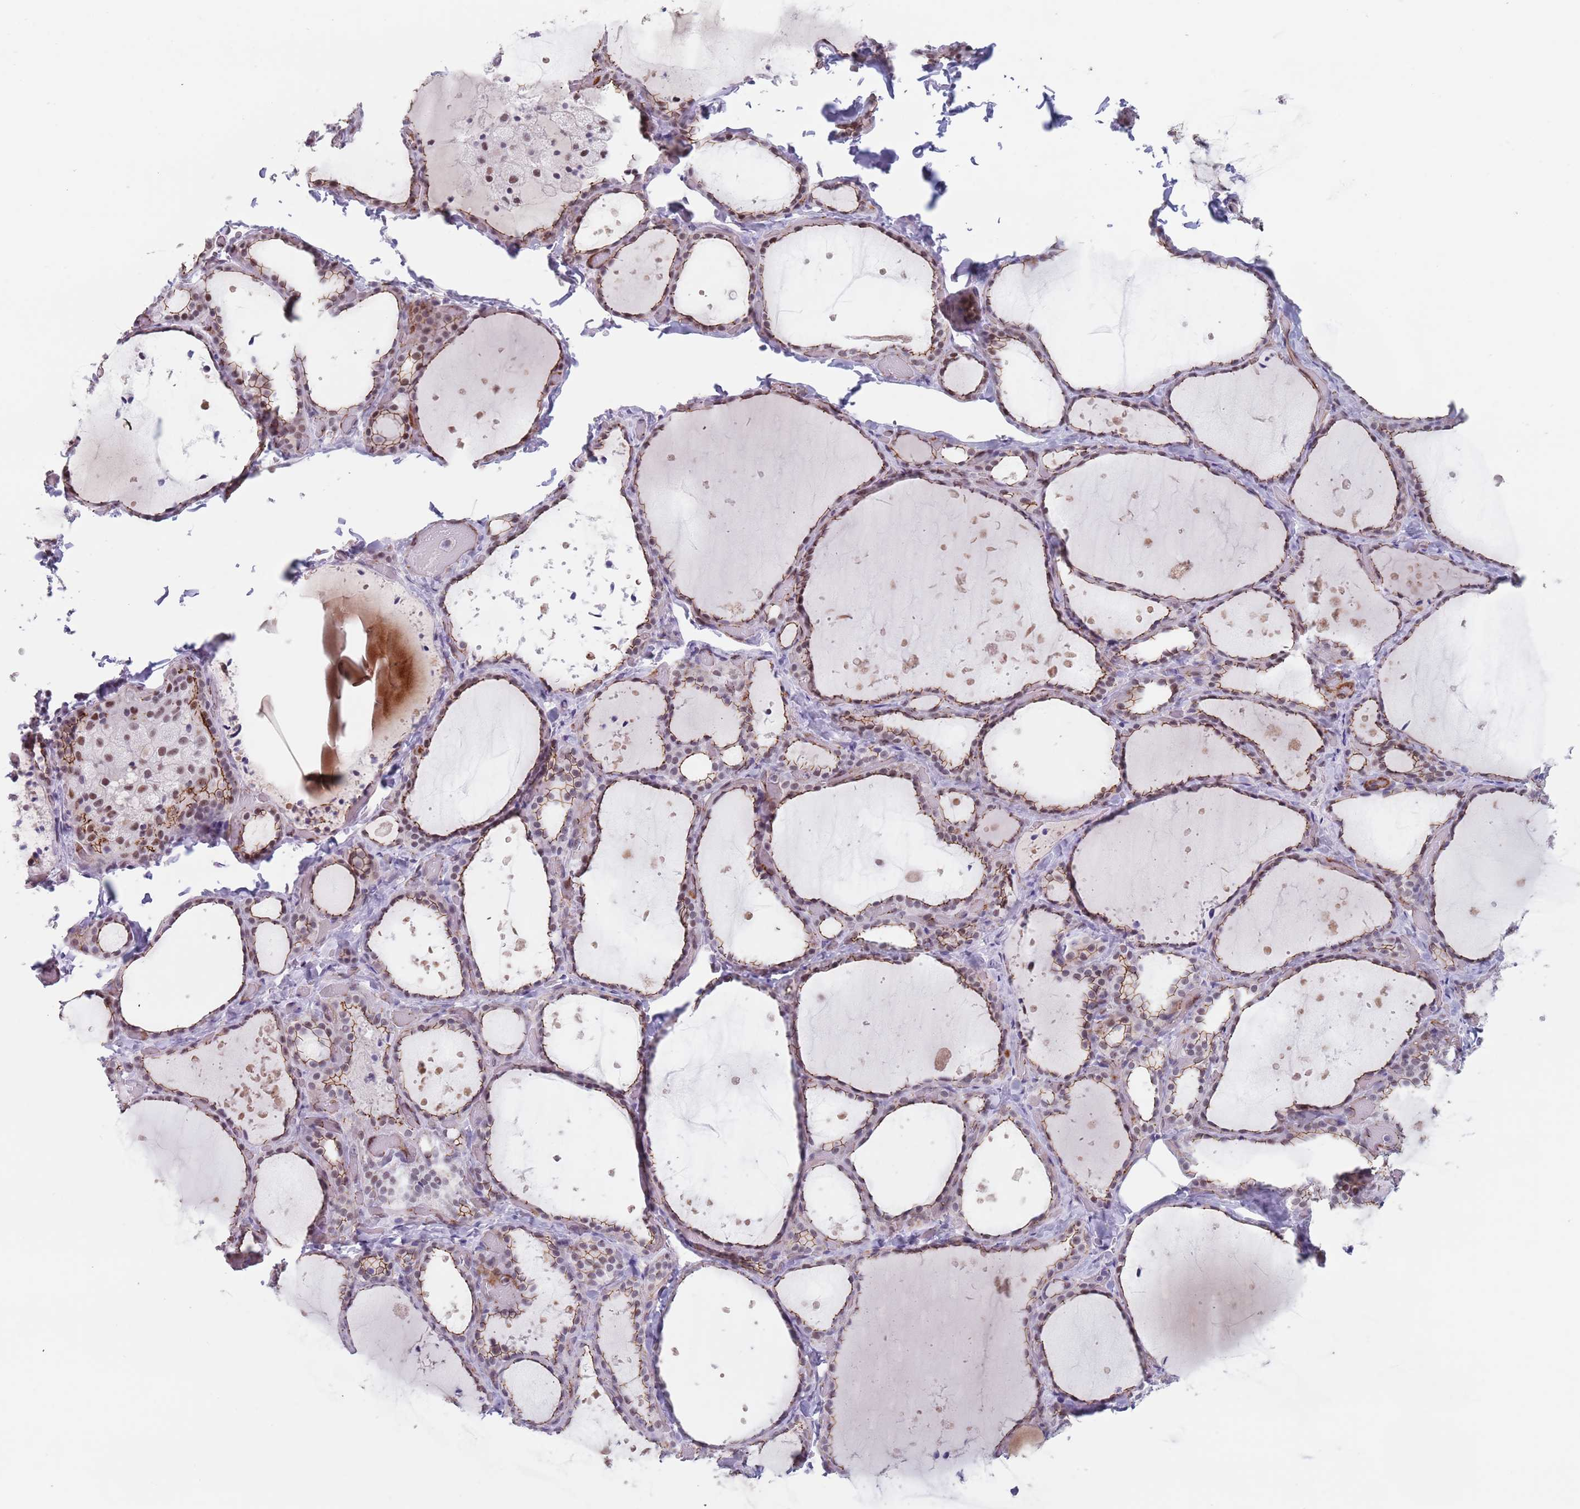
{"staining": {"intensity": "moderate", "quantity": ">75%", "location": "cytoplasmic/membranous"}, "tissue": "thyroid gland", "cell_type": "Glandular cells", "image_type": "normal", "snomed": [{"axis": "morphology", "description": "Normal tissue, NOS"}, {"axis": "topography", "description": "Thyroid gland"}], "caption": "A micrograph of thyroid gland stained for a protein demonstrates moderate cytoplasmic/membranous brown staining in glandular cells. Nuclei are stained in blue.", "gene": "OR5A2", "patient": {"sex": "female", "age": 44}}